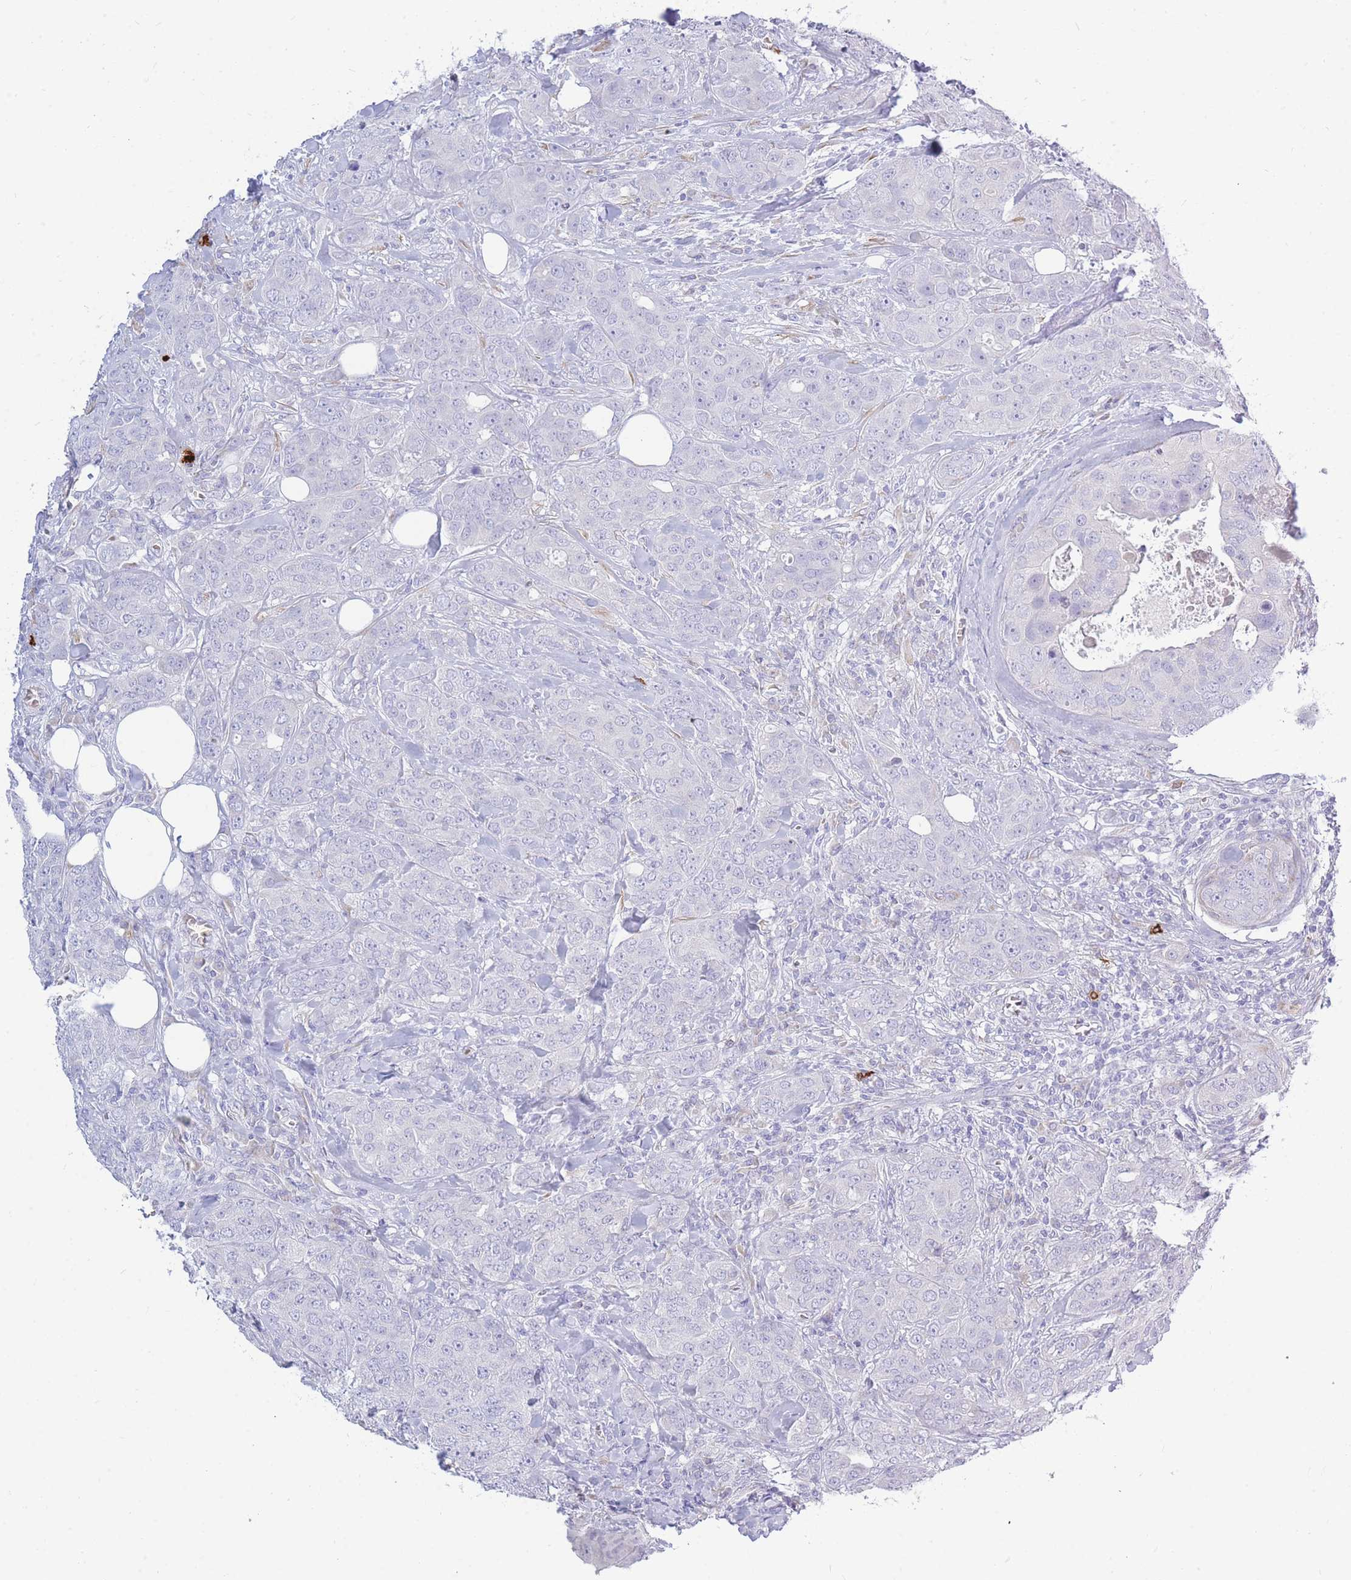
{"staining": {"intensity": "negative", "quantity": "none", "location": "none"}, "tissue": "breast cancer", "cell_type": "Tumor cells", "image_type": "cancer", "snomed": [{"axis": "morphology", "description": "Duct carcinoma"}, {"axis": "topography", "description": "Breast"}], "caption": "This is an immunohistochemistry image of breast cancer. There is no expression in tumor cells.", "gene": "TPSD1", "patient": {"sex": "female", "age": 43}}